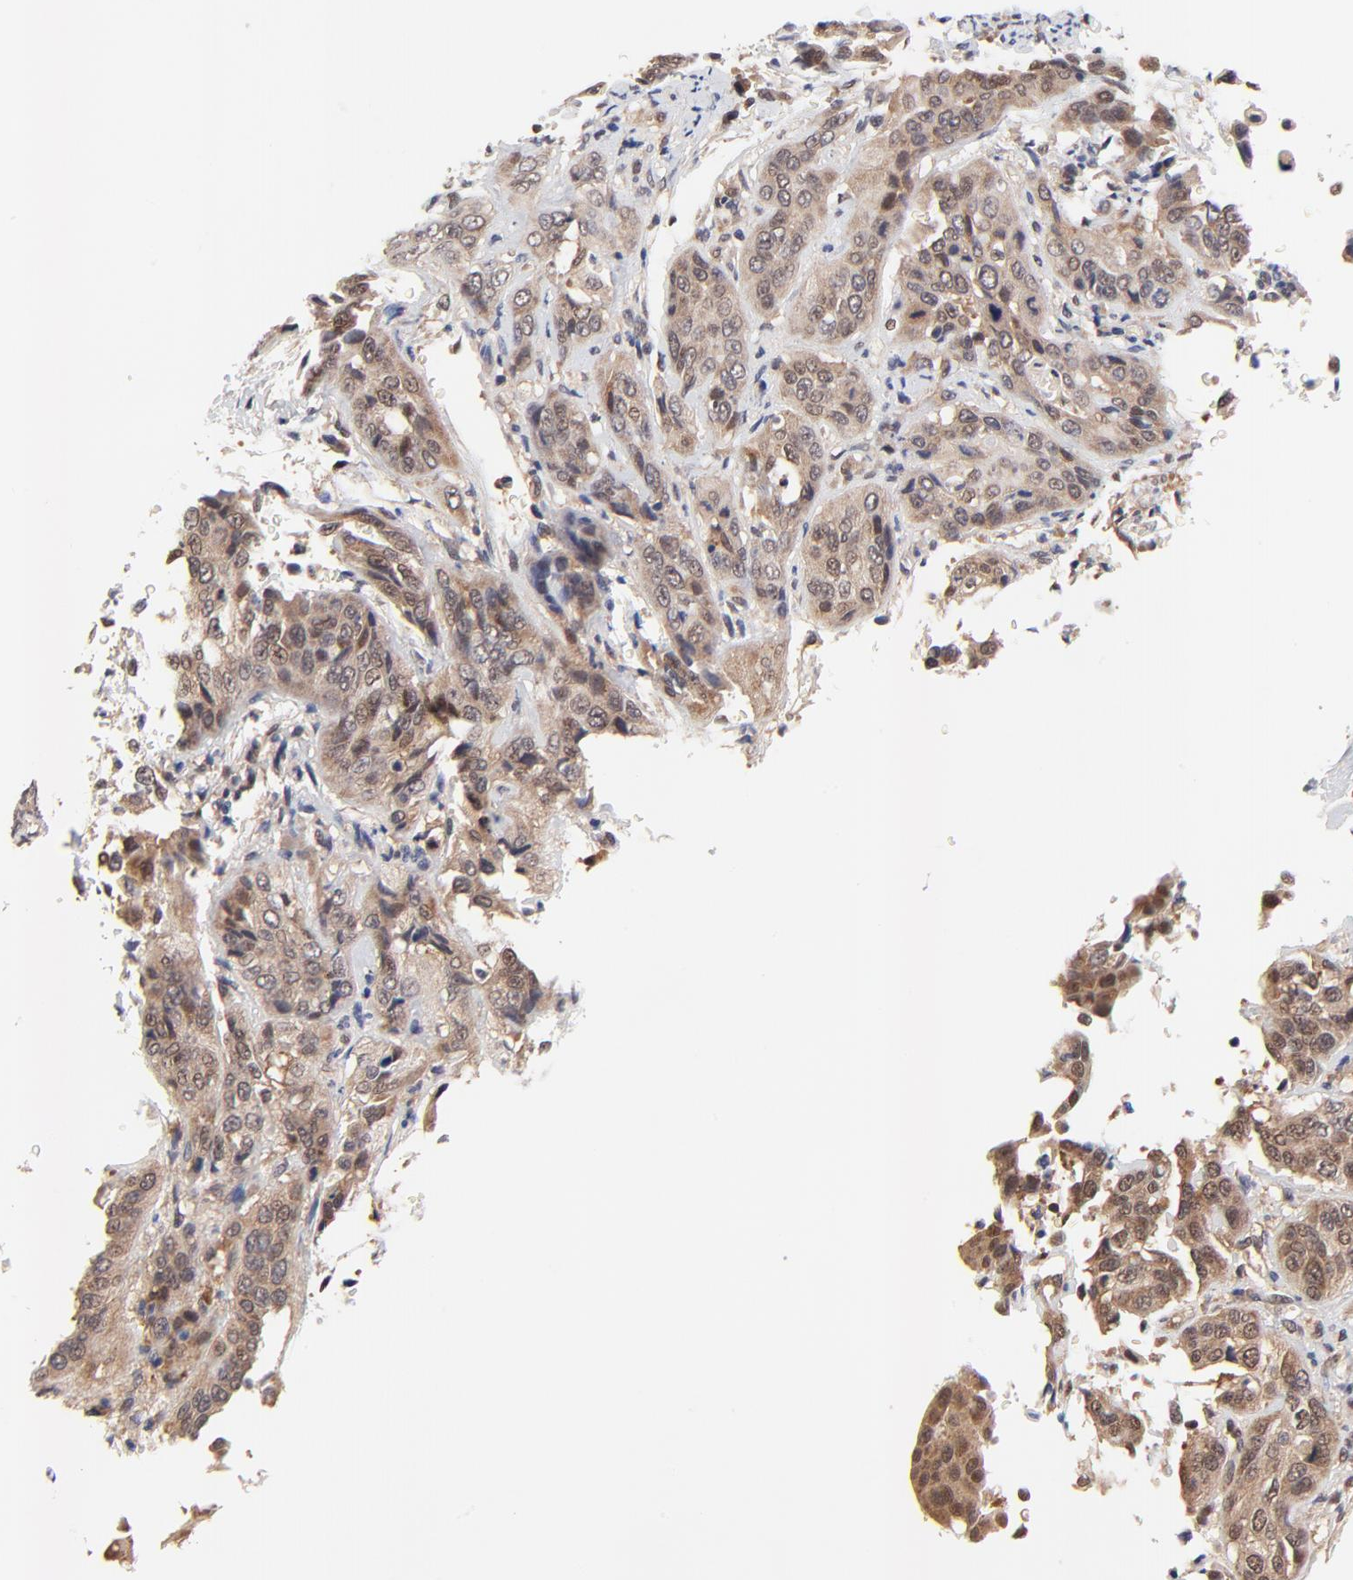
{"staining": {"intensity": "moderate", "quantity": ">75%", "location": "cytoplasmic/membranous,nuclear"}, "tissue": "cervical cancer", "cell_type": "Tumor cells", "image_type": "cancer", "snomed": [{"axis": "morphology", "description": "Squamous cell carcinoma, NOS"}, {"axis": "topography", "description": "Cervix"}], "caption": "Immunohistochemistry image of neoplastic tissue: human cervical squamous cell carcinoma stained using immunohistochemistry demonstrates medium levels of moderate protein expression localized specifically in the cytoplasmic/membranous and nuclear of tumor cells, appearing as a cytoplasmic/membranous and nuclear brown color.", "gene": "TXNL1", "patient": {"sex": "female", "age": 41}}